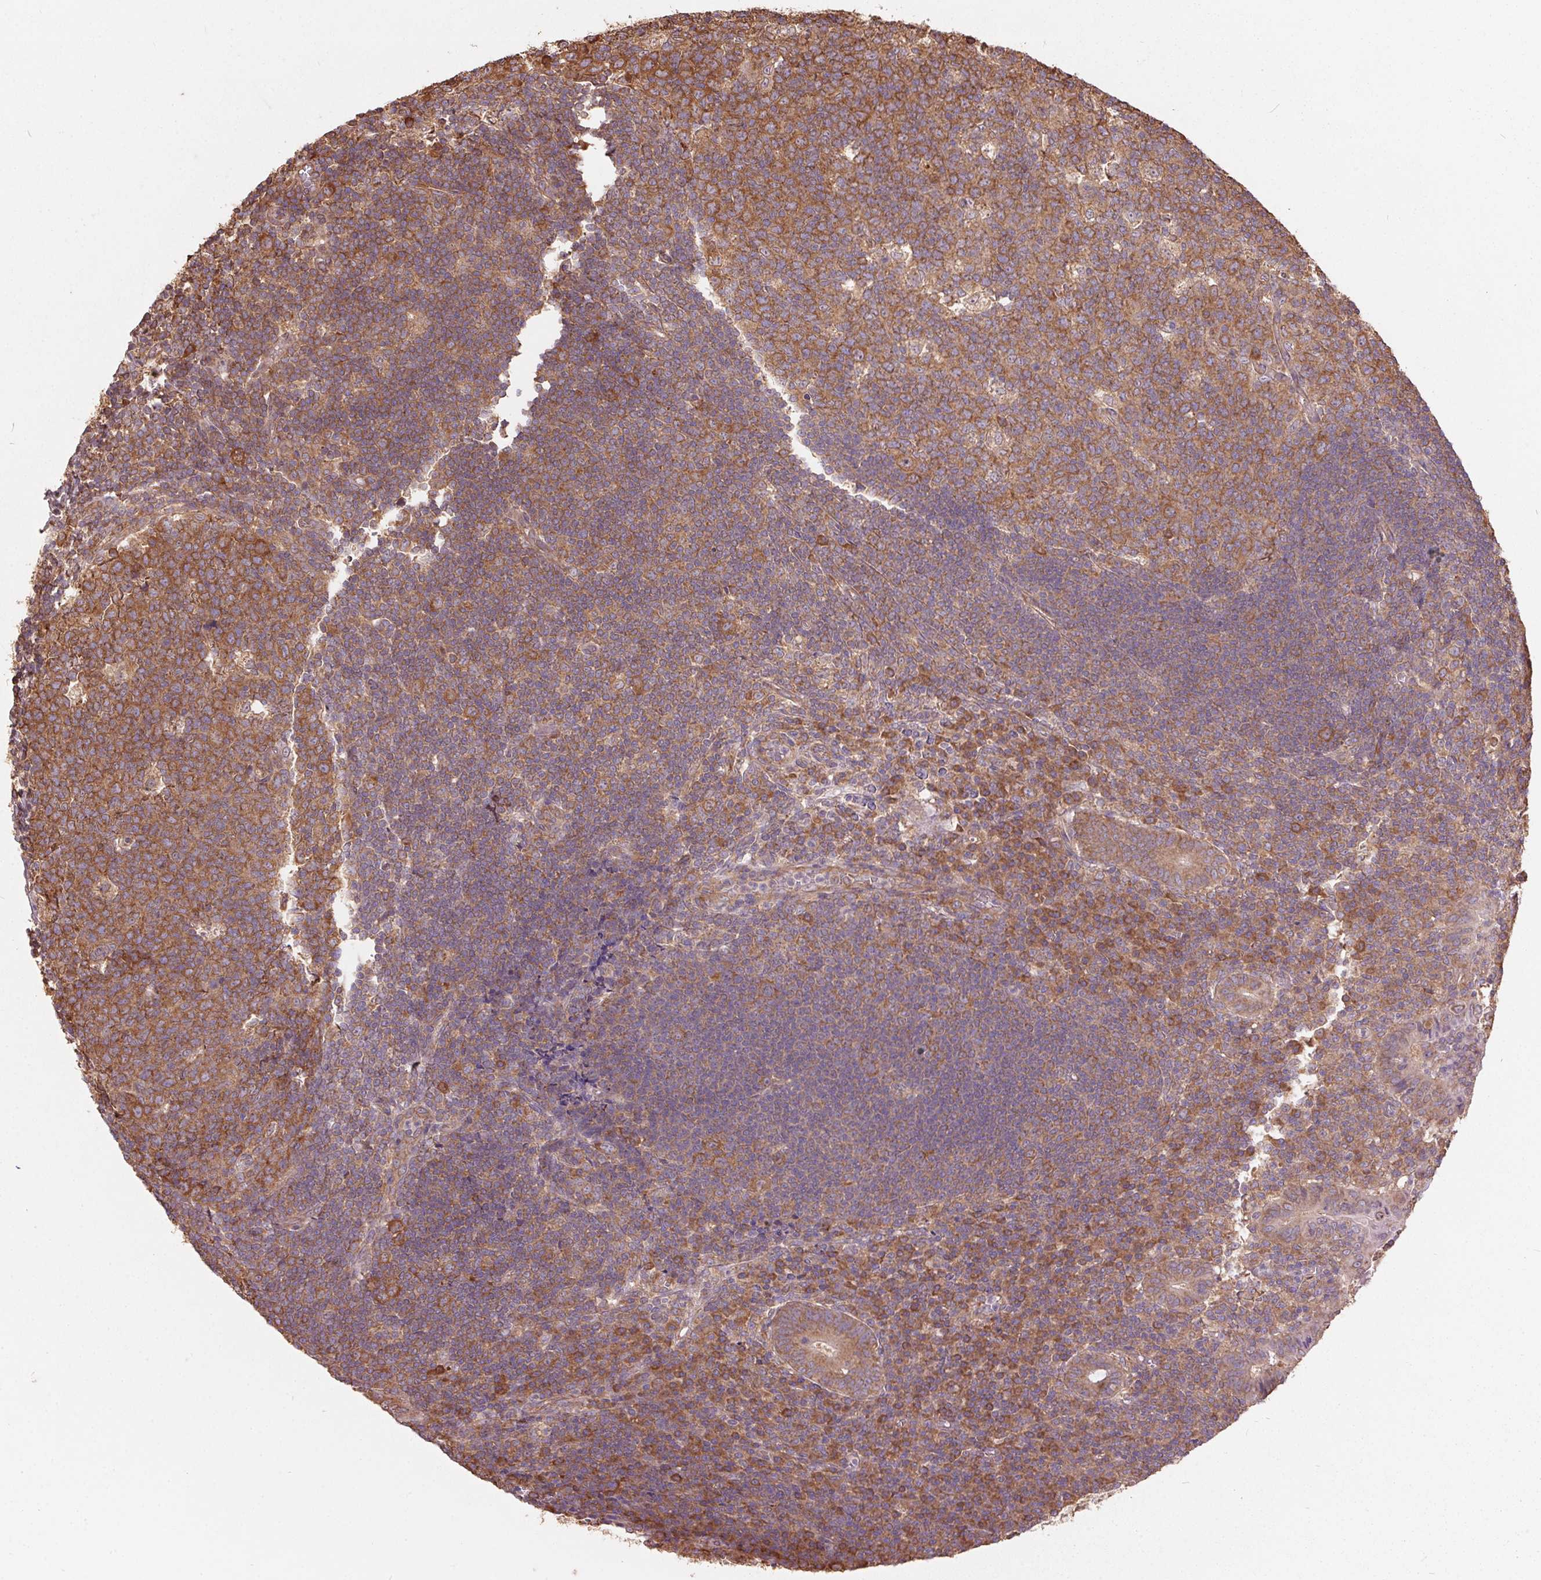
{"staining": {"intensity": "moderate", "quantity": ">75%", "location": "cytoplasmic/membranous"}, "tissue": "appendix", "cell_type": "Glandular cells", "image_type": "normal", "snomed": [{"axis": "morphology", "description": "Normal tissue, NOS"}, {"axis": "topography", "description": "Appendix"}], "caption": "Appendix stained for a protein (brown) shows moderate cytoplasmic/membranous positive expression in approximately >75% of glandular cells.", "gene": "EIF2S1", "patient": {"sex": "male", "age": 18}}